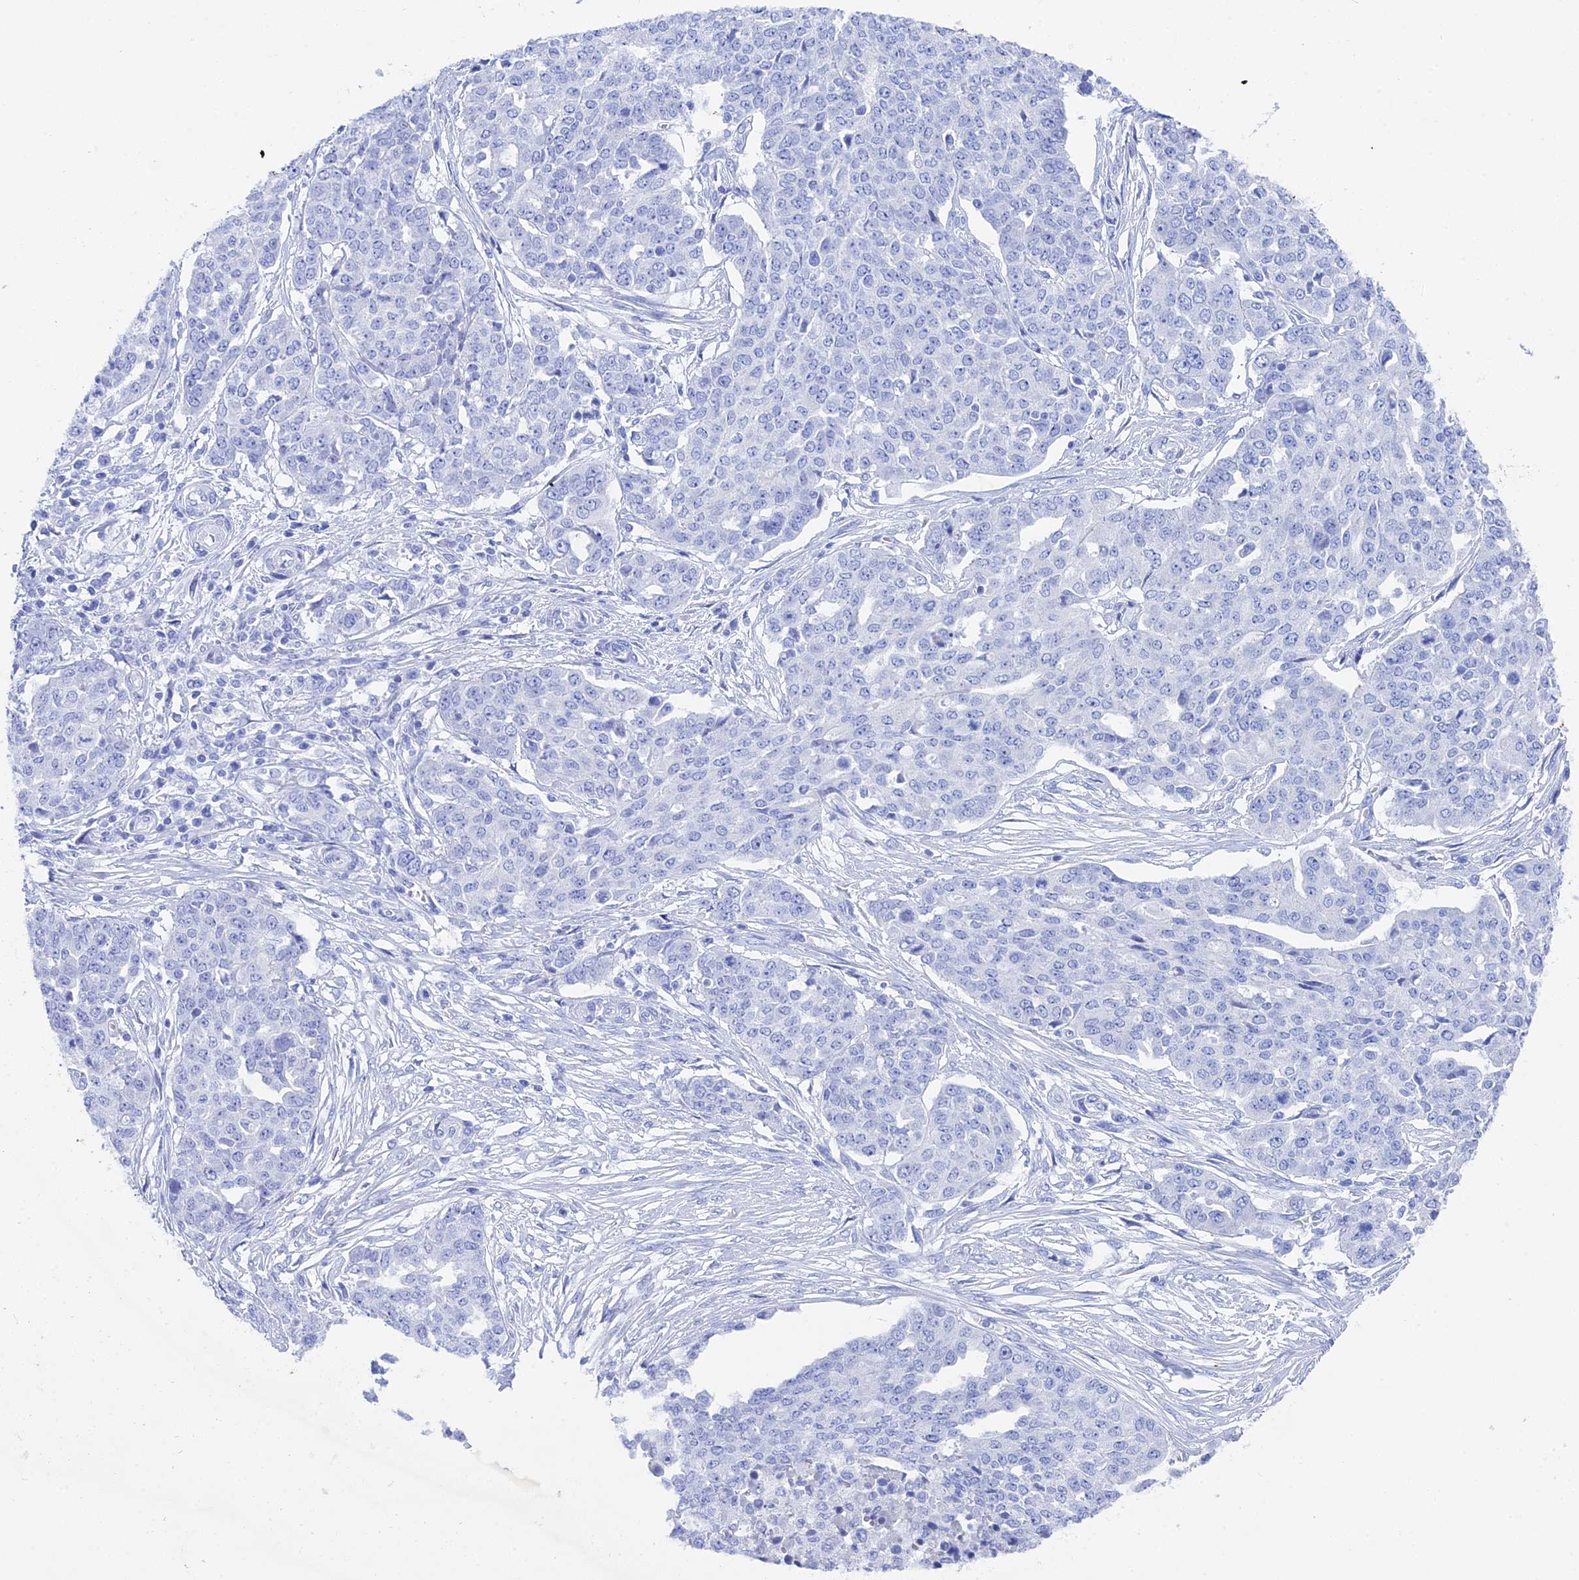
{"staining": {"intensity": "negative", "quantity": "none", "location": "none"}, "tissue": "ovarian cancer", "cell_type": "Tumor cells", "image_type": "cancer", "snomed": [{"axis": "morphology", "description": "Cystadenocarcinoma, serous, NOS"}, {"axis": "topography", "description": "Soft tissue"}, {"axis": "topography", "description": "Ovary"}], "caption": "Immunohistochemistry micrograph of human ovarian cancer stained for a protein (brown), which shows no staining in tumor cells.", "gene": "REG1A", "patient": {"sex": "female", "age": 57}}